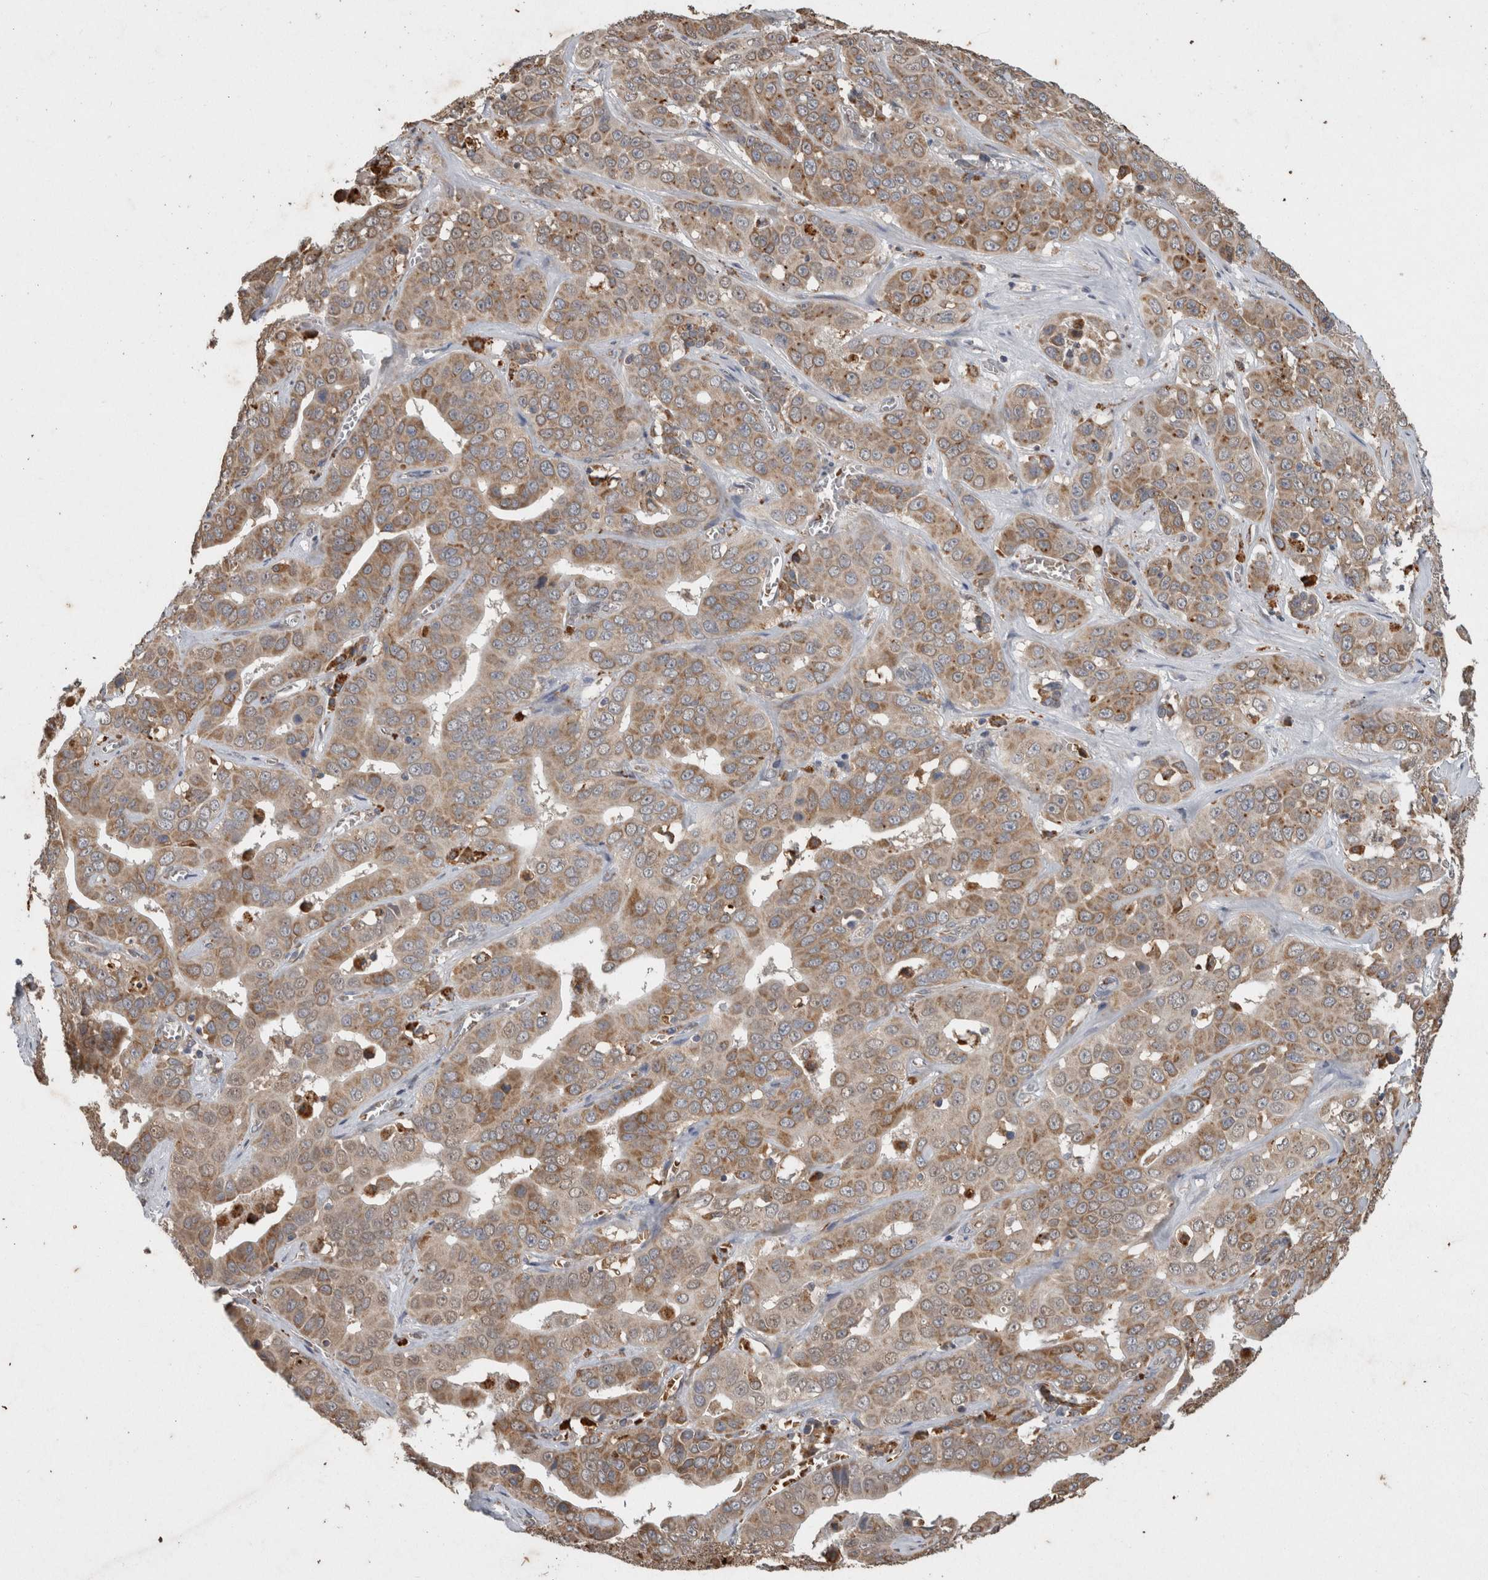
{"staining": {"intensity": "moderate", "quantity": ">75%", "location": "cytoplasmic/membranous"}, "tissue": "liver cancer", "cell_type": "Tumor cells", "image_type": "cancer", "snomed": [{"axis": "morphology", "description": "Cholangiocarcinoma"}, {"axis": "topography", "description": "Liver"}], "caption": "Liver cancer tissue demonstrates moderate cytoplasmic/membranous positivity in about >75% of tumor cells, visualized by immunohistochemistry.", "gene": "ADGRL3", "patient": {"sex": "female", "age": 52}}